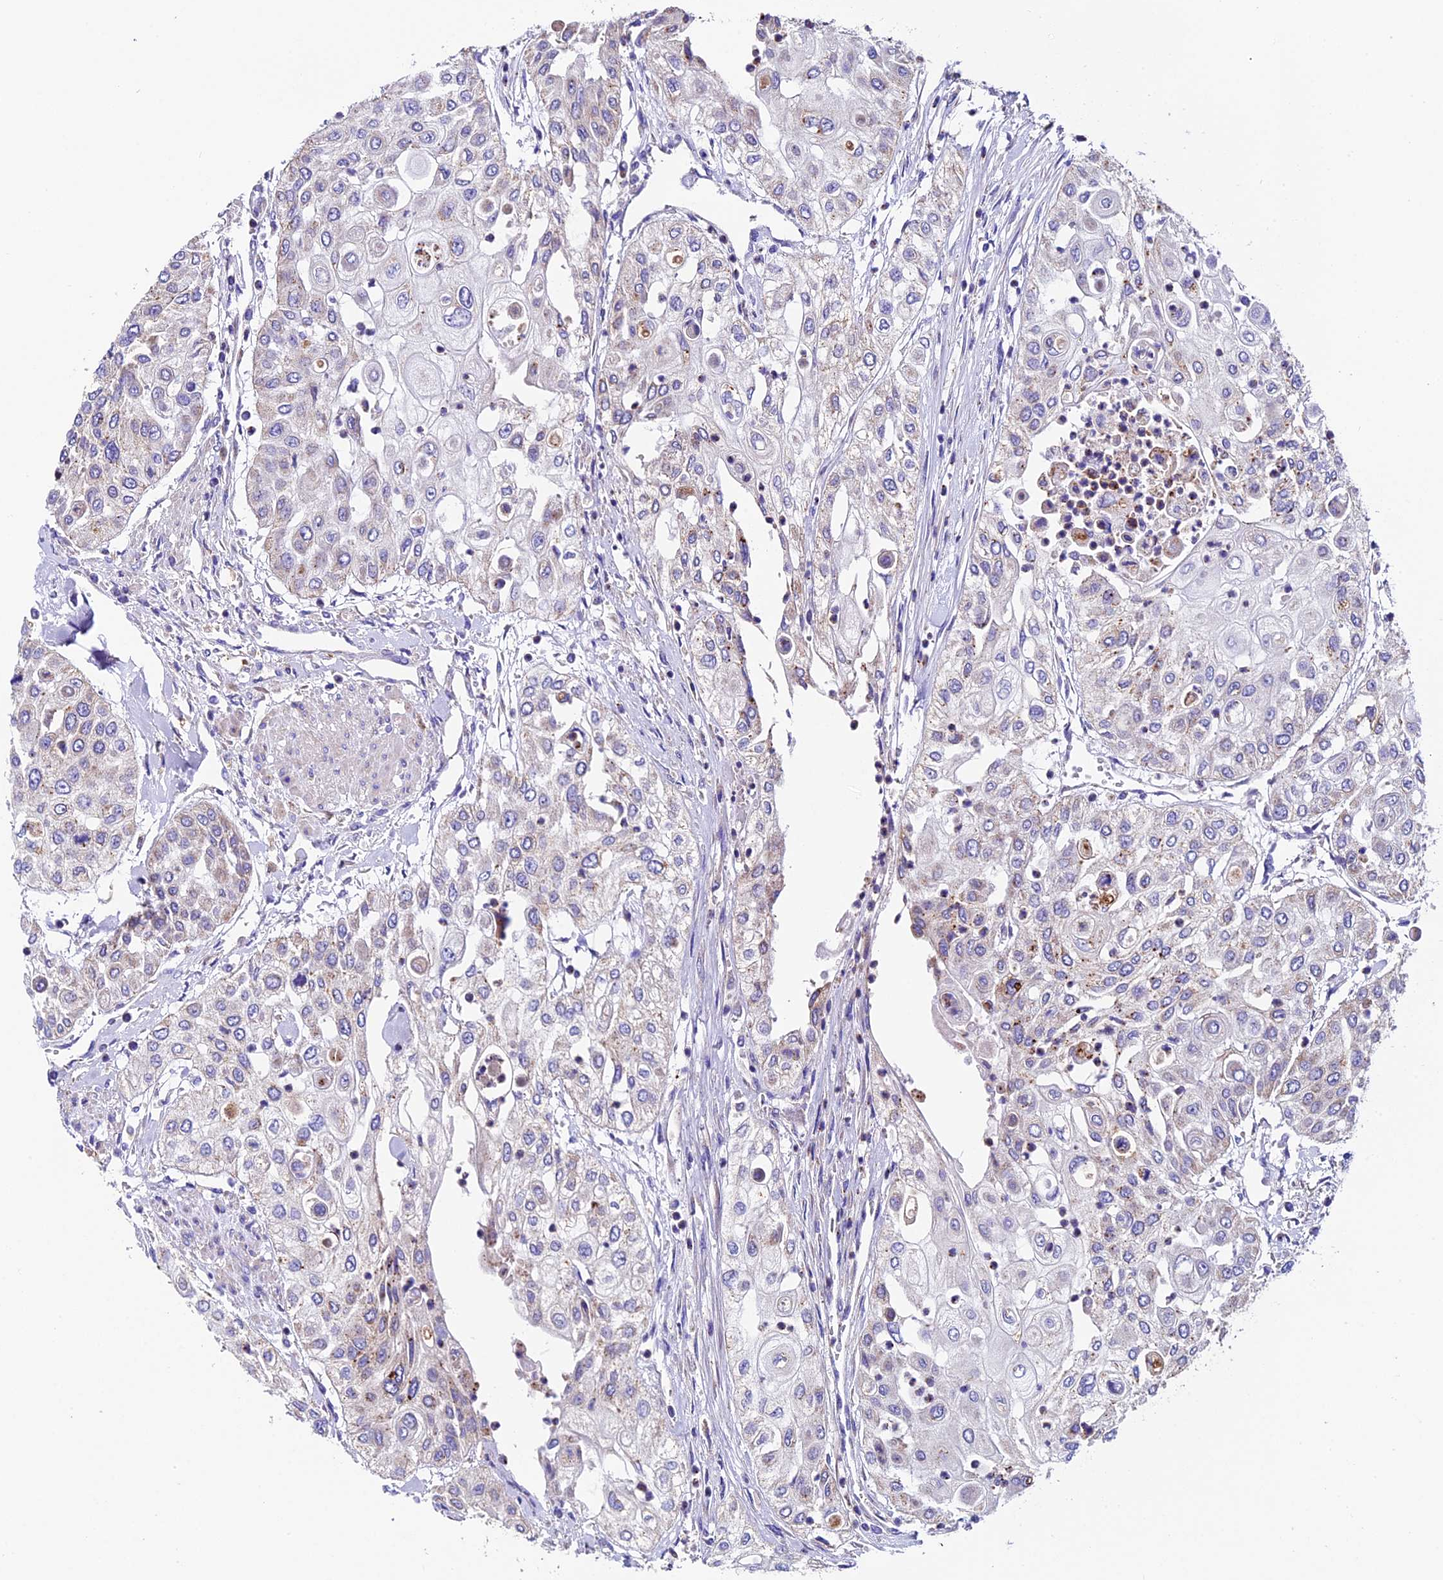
{"staining": {"intensity": "weak", "quantity": "<25%", "location": "cytoplasmic/membranous"}, "tissue": "urothelial cancer", "cell_type": "Tumor cells", "image_type": "cancer", "snomed": [{"axis": "morphology", "description": "Urothelial carcinoma, High grade"}, {"axis": "topography", "description": "Urinary bladder"}], "caption": "Immunohistochemistry (IHC) of urothelial cancer demonstrates no expression in tumor cells.", "gene": "COMTD1", "patient": {"sex": "female", "age": 79}}